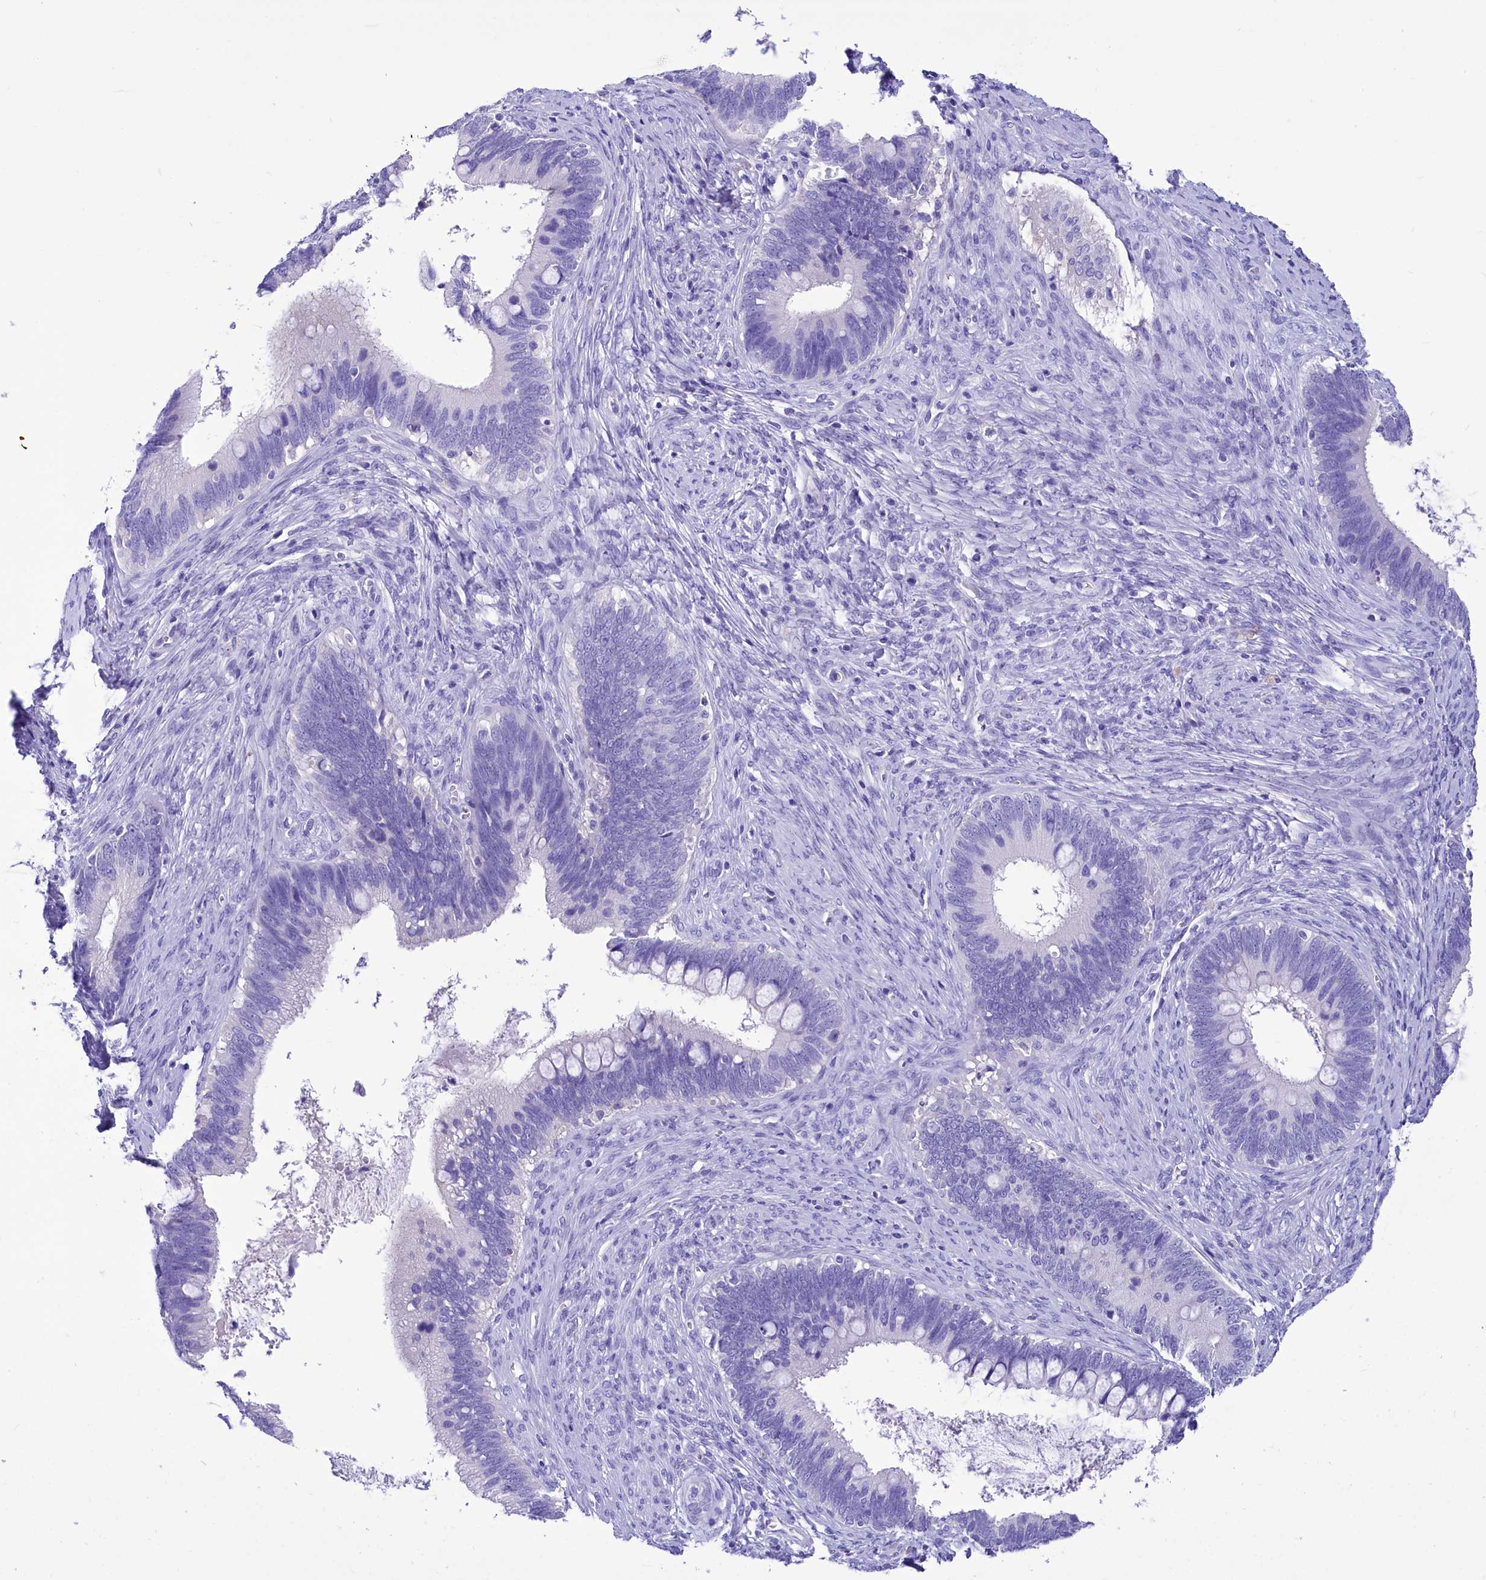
{"staining": {"intensity": "negative", "quantity": "none", "location": "none"}, "tissue": "cervical cancer", "cell_type": "Tumor cells", "image_type": "cancer", "snomed": [{"axis": "morphology", "description": "Adenocarcinoma, NOS"}, {"axis": "topography", "description": "Cervix"}], "caption": "An IHC histopathology image of cervical cancer (adenocarcinoma) is shown. There is no staining in tumor cells of cervical cancer (adenocarcinoma). (DAB (3,3'-diaminobenzidine) immunohistochemistry with hematoxylin counter stain).", "gene": "TTC36", "patient": {"sex": "female", "age": 42}}